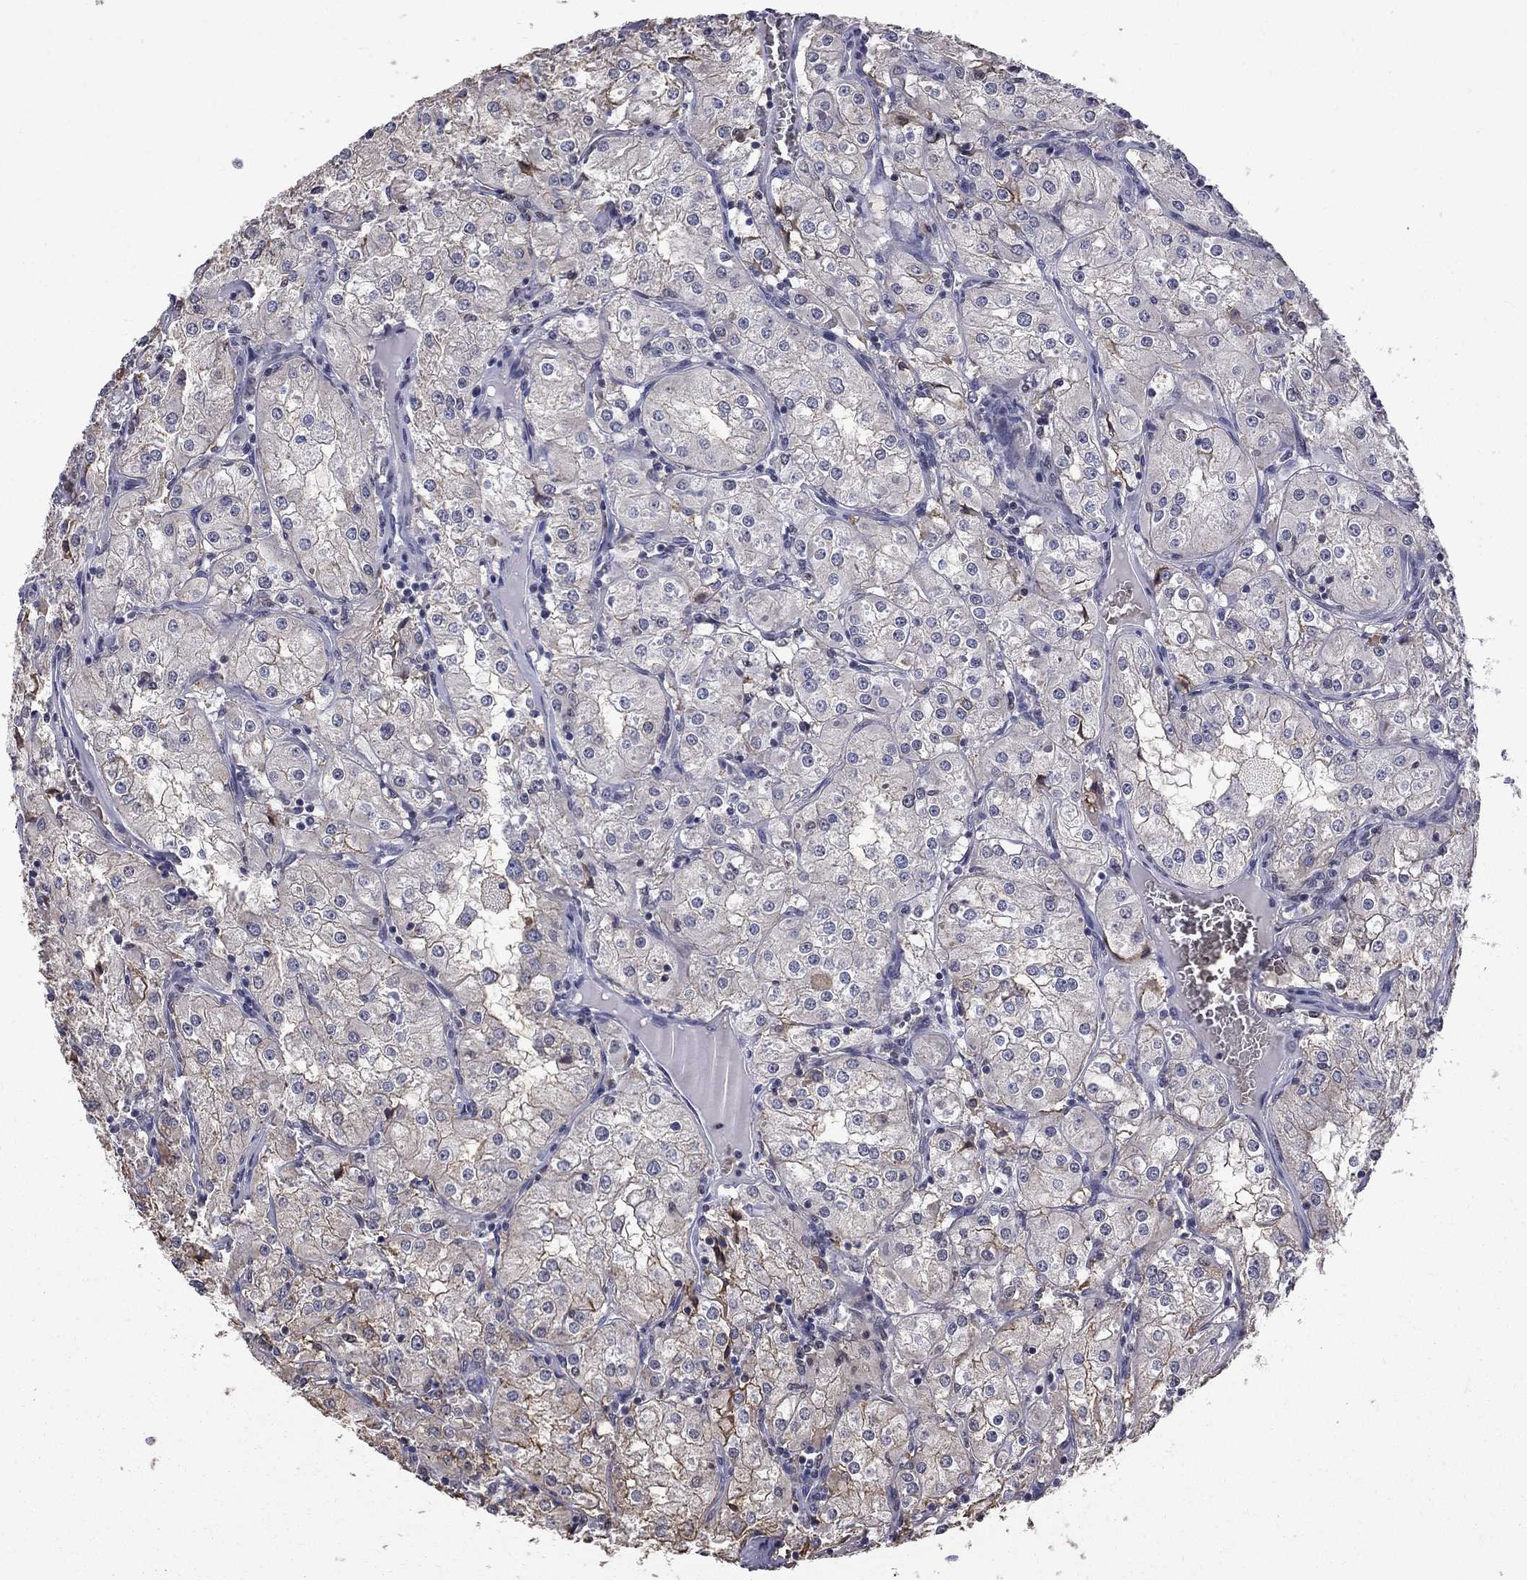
{"staining": {"intensity": "moderate", "quantity": "<25%", "location": "cytoplasmic/membranous"}, "tissue": "renal cancer", "cell_type": "Tumor cells", "image_type": "cancer", "snomed": [{"axis": "morphology", "description": "Adenocarcinoma, NOS"}, {"axis": "topography", "description": "Kidney"}], "caption": "IHC micrograph of human adenocarcinoma (renal) stained for a protein (brown), which exhibits low levels of moderate cytoplasmic/membranous staining in approximately <25% of tumor cells.", "gene": "HSPB2", "patient": {"sex": "male", "age": 77}}